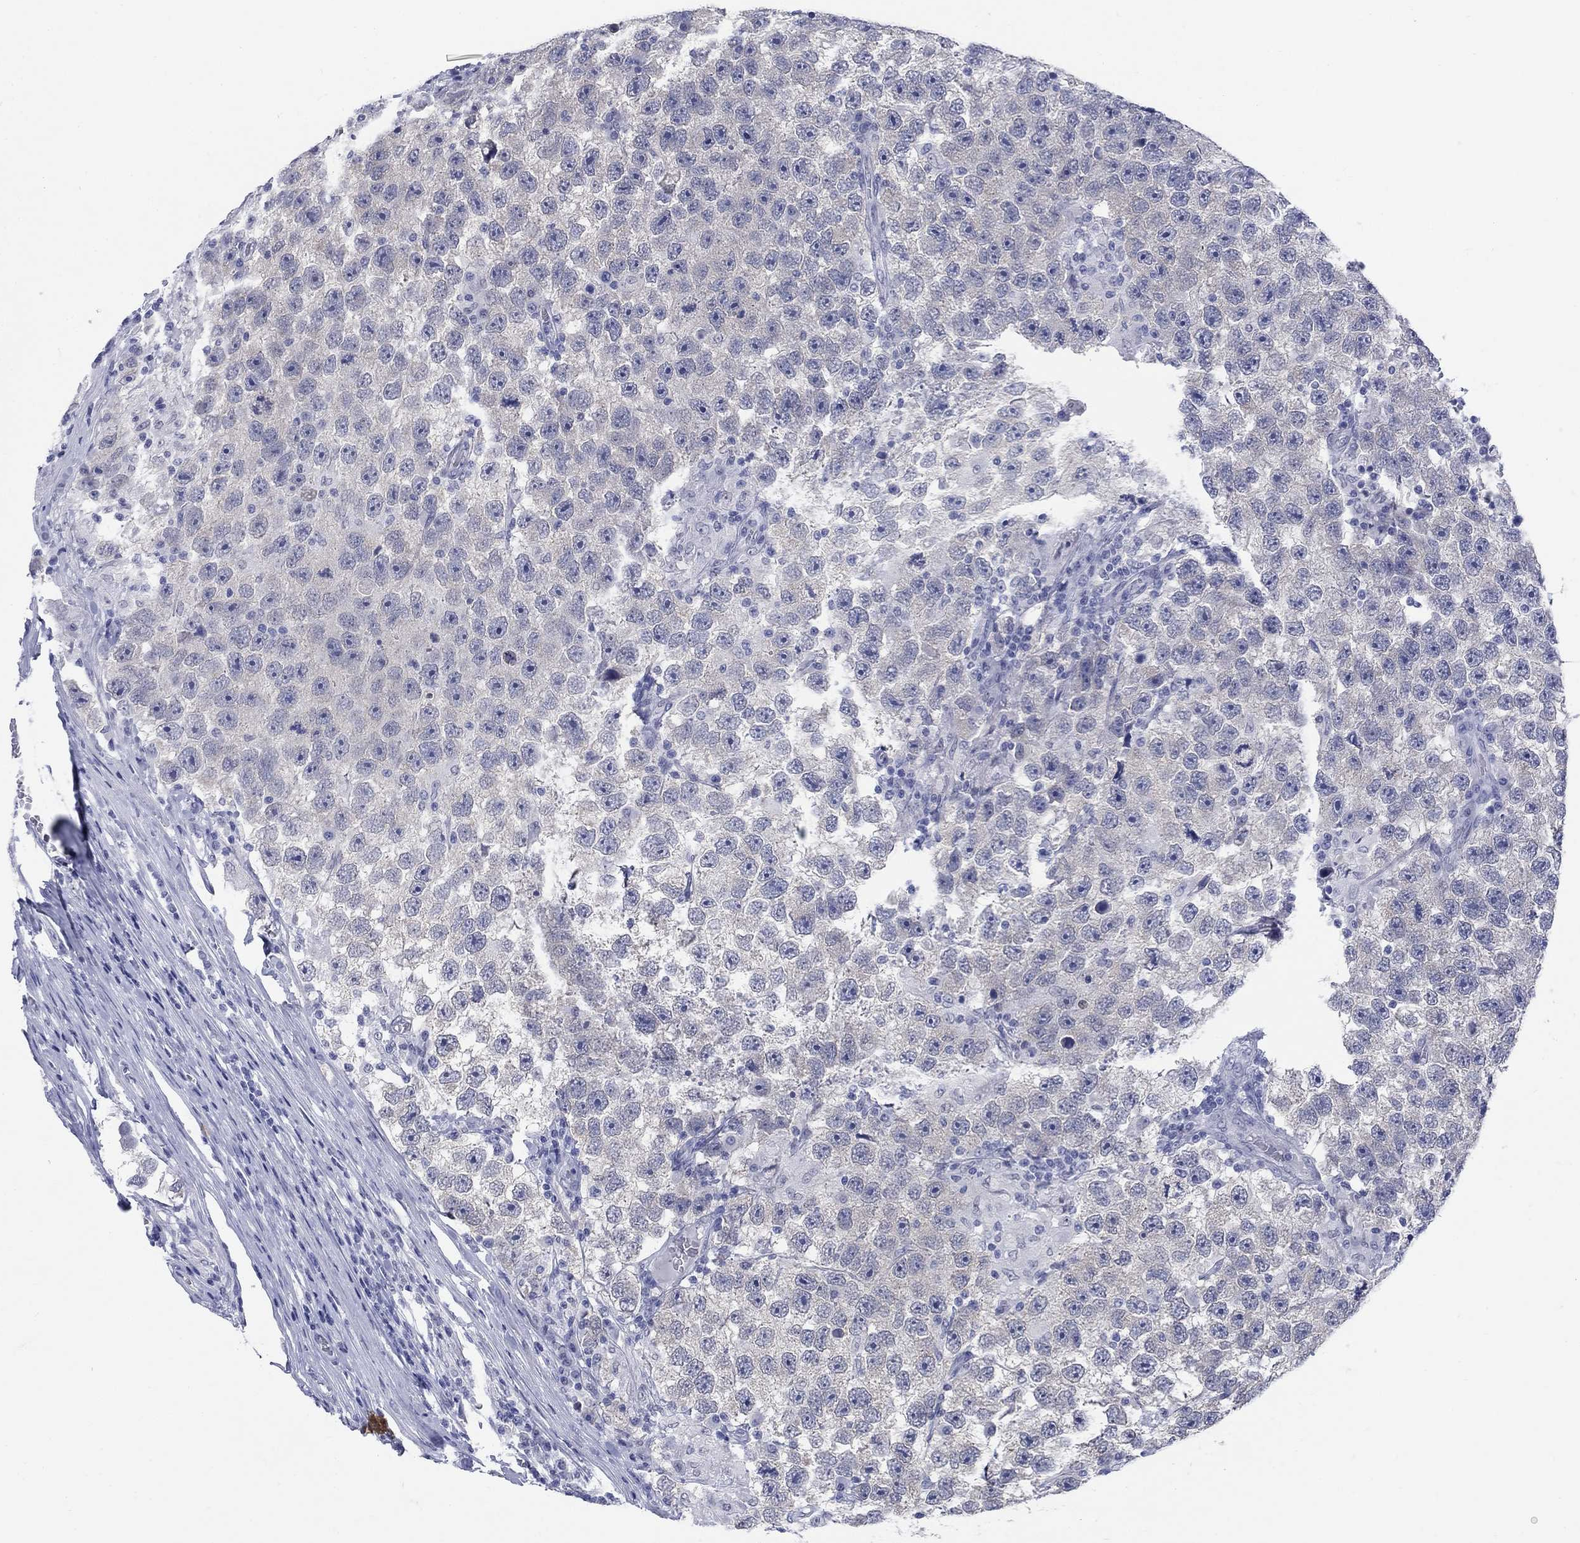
{"staining": {"intensity": "negative", "quantity": "none", "location": "none"}, "tissue": "testis cancer", "cell_type": "Tumor cells", "image_type": "cancer", "snomed": [{"axis": "morphology", "description": "Seminoma, NOS"}, {"axis": "topography", "description": "Testis"}], "caption": "High power microscopy histopathology image of an immunohistochemistry (IHC) image of testis seminoma, revealing no significant expression in tumor cells.", "gene": "ECEL1", "patient": {"sex": "male", "age": 26}}